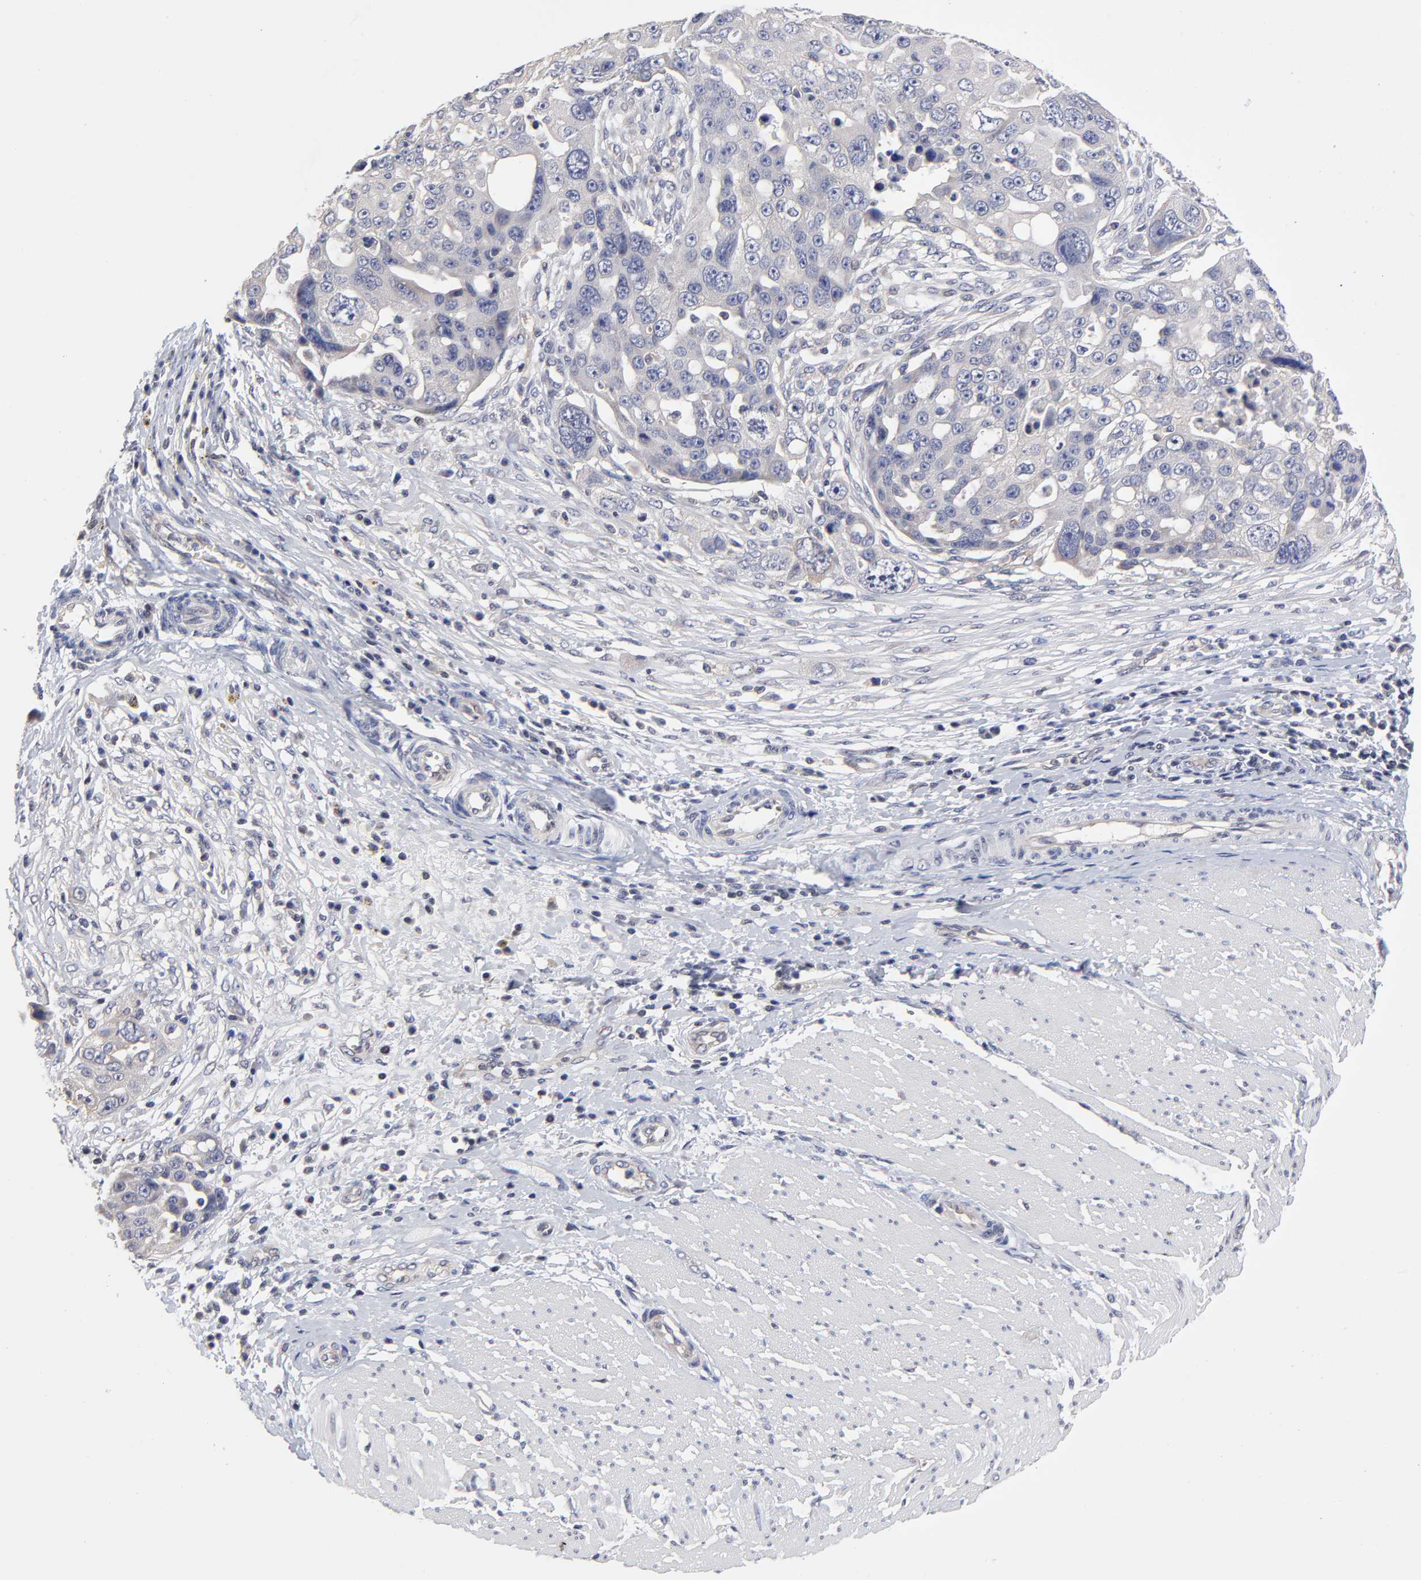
{"staining": {"intensity": "weak", "quantity": ">75%", "location": "cytoplasmic/membranous"}, "tissue": "ovarian cancer", "cell_type": "Tumor cells", "image_type": "cancer", "snomed": [{"axis": "morphology", "description": "Carcinoma, endometroid"}, {"axis": "topography", "description": "Ovary"}], "caption": "This photomicrograph demonstrates IHC staining of human endometroid carcinoma (ovarian), with low weak cytoplasmic/membranous positivity in approximately >75% of tumor cells.", "gene": "ZNF157", "patient": {"sex": "female", "age": 75}}